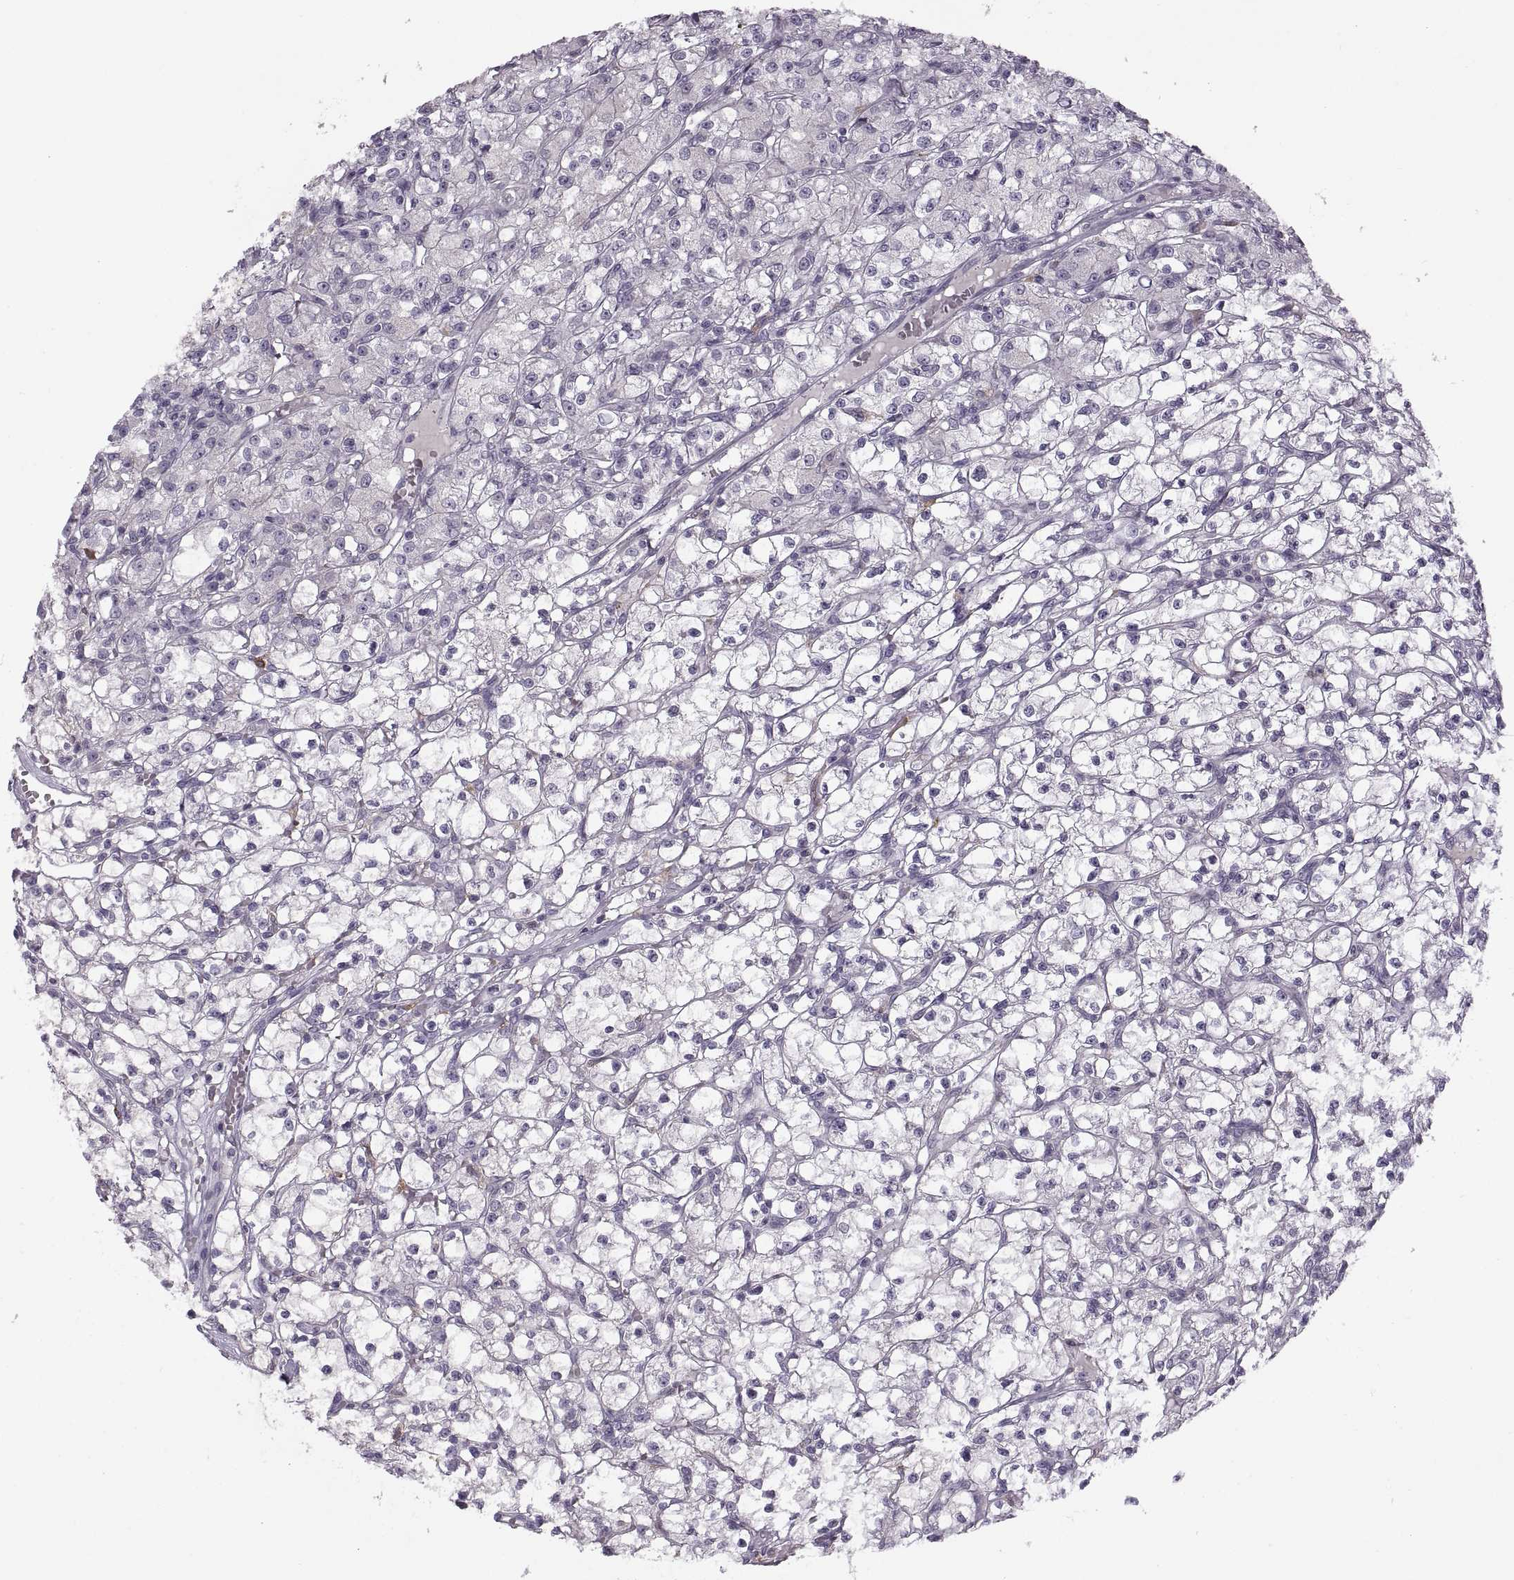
{"staining": {"intensity": "negative", "quantity": "none", "location": "none"}, "tissue": "renal cancer", "cell_type": "Tumor cells", "image_type": "cancer", "snomed": [{"axis": "morphology", "description": "Adenocarcinoma, NOS"}, {"axis": "topography", "description": "Kidney"}], "caption": "Immunohistochemical staining of renal adenocarcinoma reveals no significant positivity in tumor cells.", "gene": "H2AP", "patient": {"sex": "female", "age": 59}}